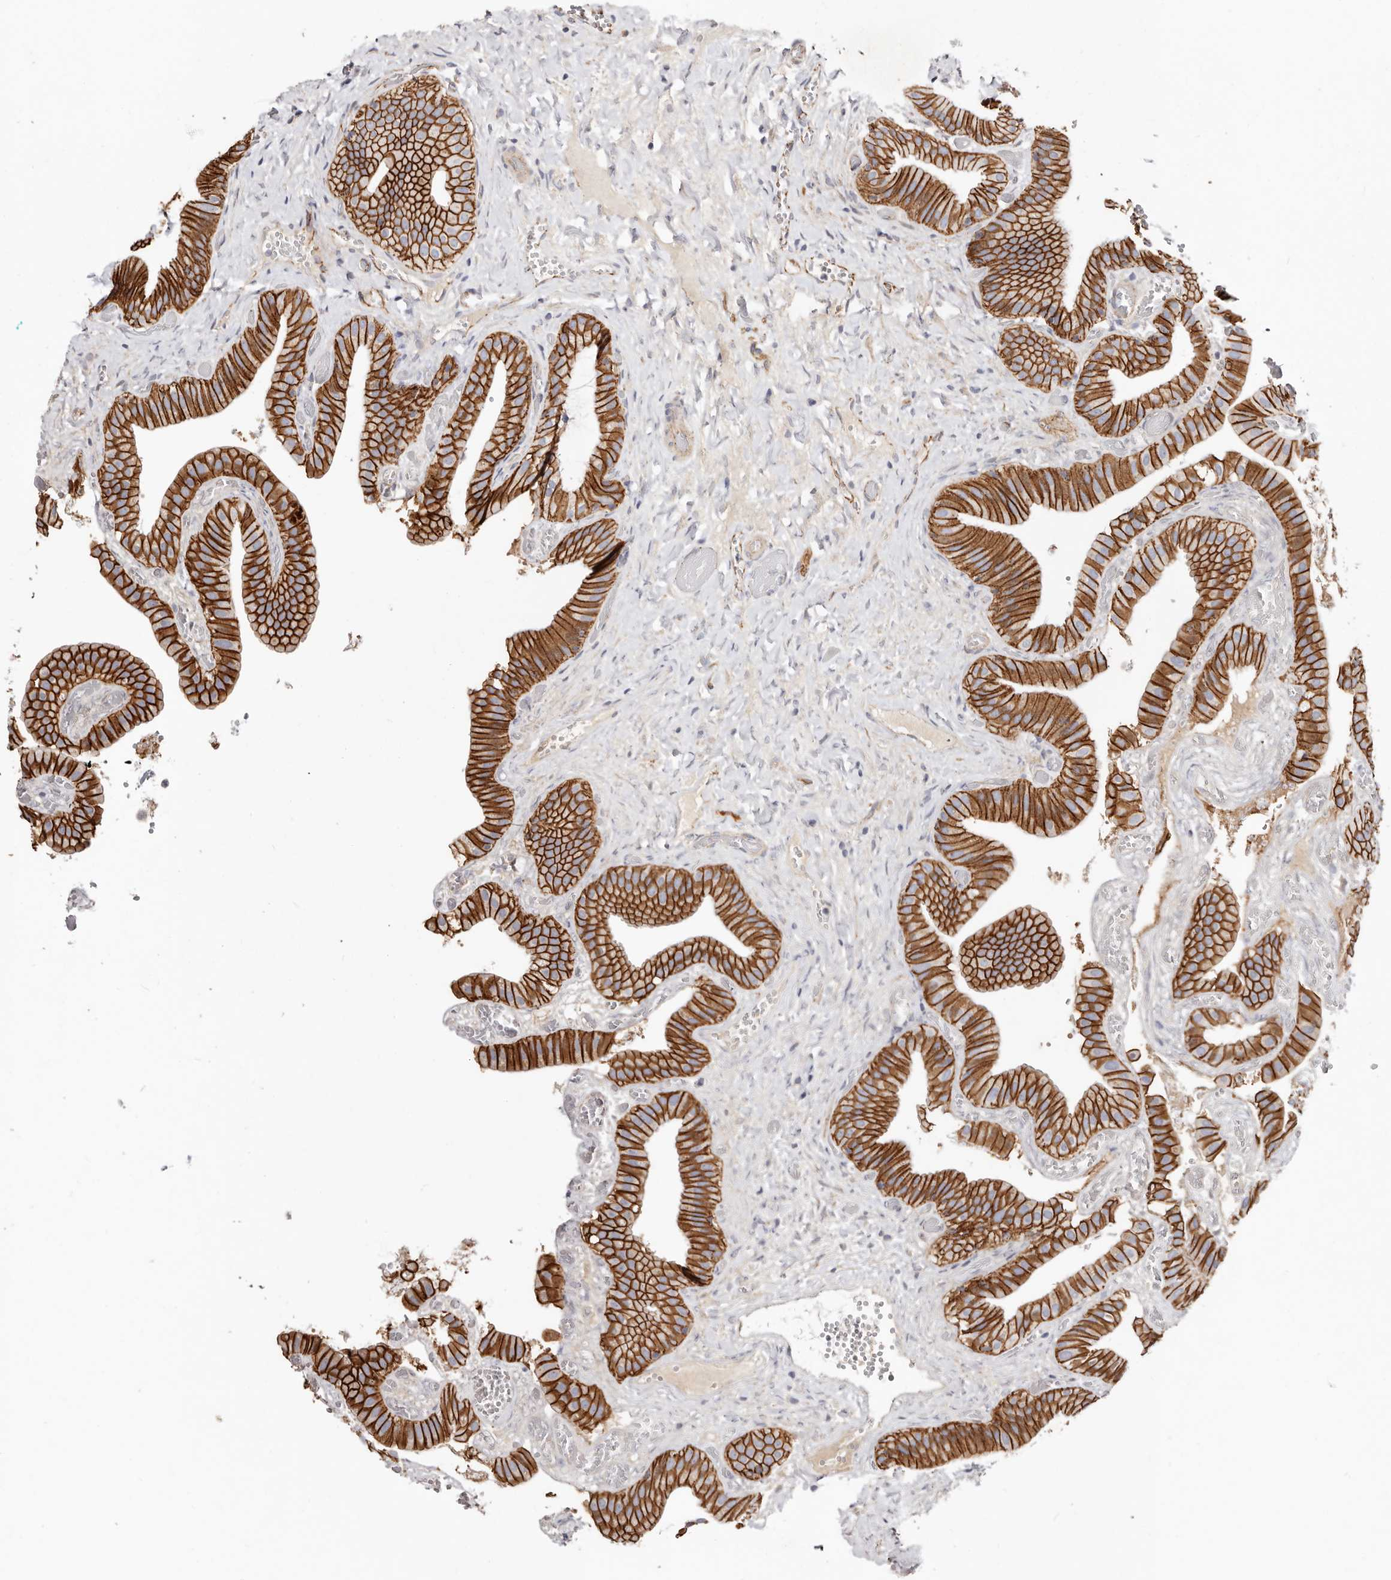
{"staining": {"intensity": "strong", "quantity": ">75%", "location": "cytoplasmic/membranous"}, "tissue": "gallbladder", "cell_type": "Glandular cells", "image_type": "normal", "snomed": [{"axis": "morphology", "description": "Normal tissue, NOS"}, {"axis": "topography", "description": "Gallbladder"}], "caption": "An image of human gallbladder stained for a protein exhibits strong cytoplasmic/membranous brown staining in glandular cells. (brown staining indicates protein expression, while blue staining denotes nuclei).", "gene": "CTNNB1", "patient": {"sex": "female", "age": 64}}